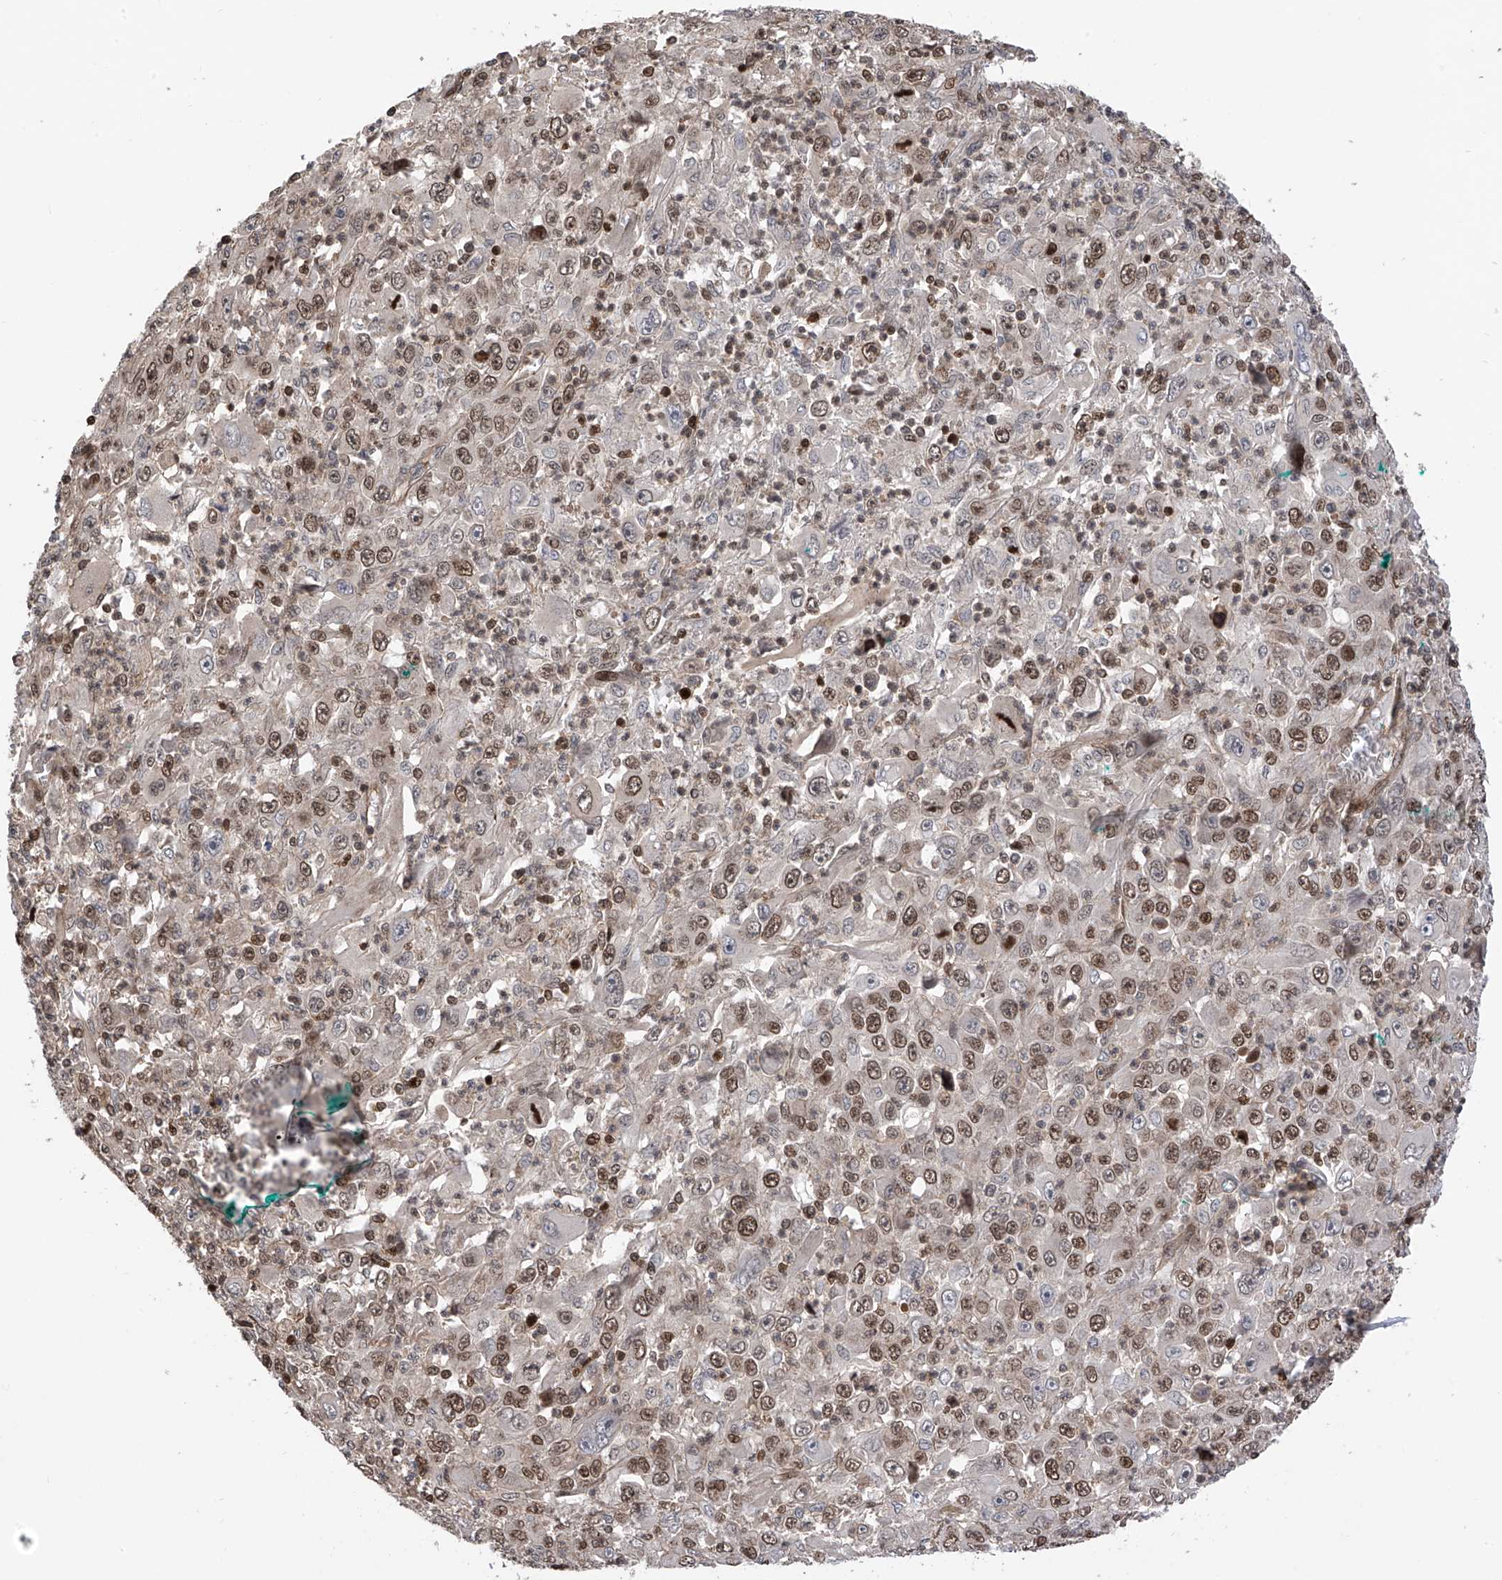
{"staining": {"intensity": "moderate", "quantity": "25%-75%", "location": "nuclear"}, "tissue": "melanoma", "cell_type": "Tumor cells", "image_type": "cancer", "snomed": [{"axis": "morphology", "description": "Malignant melanoma, Metastatic site"}, {"axis": "topography", "description": "Skin"}], "caption": "A brown stain labels moderate nuclear positivity of a protein in malignant melanoma (metastatic site) tumor cells. (DAB IHC with brightfield microscopy, high magnification).", "gene": "DNAJC9", "patient": {"sex": "female", "age": 56}}